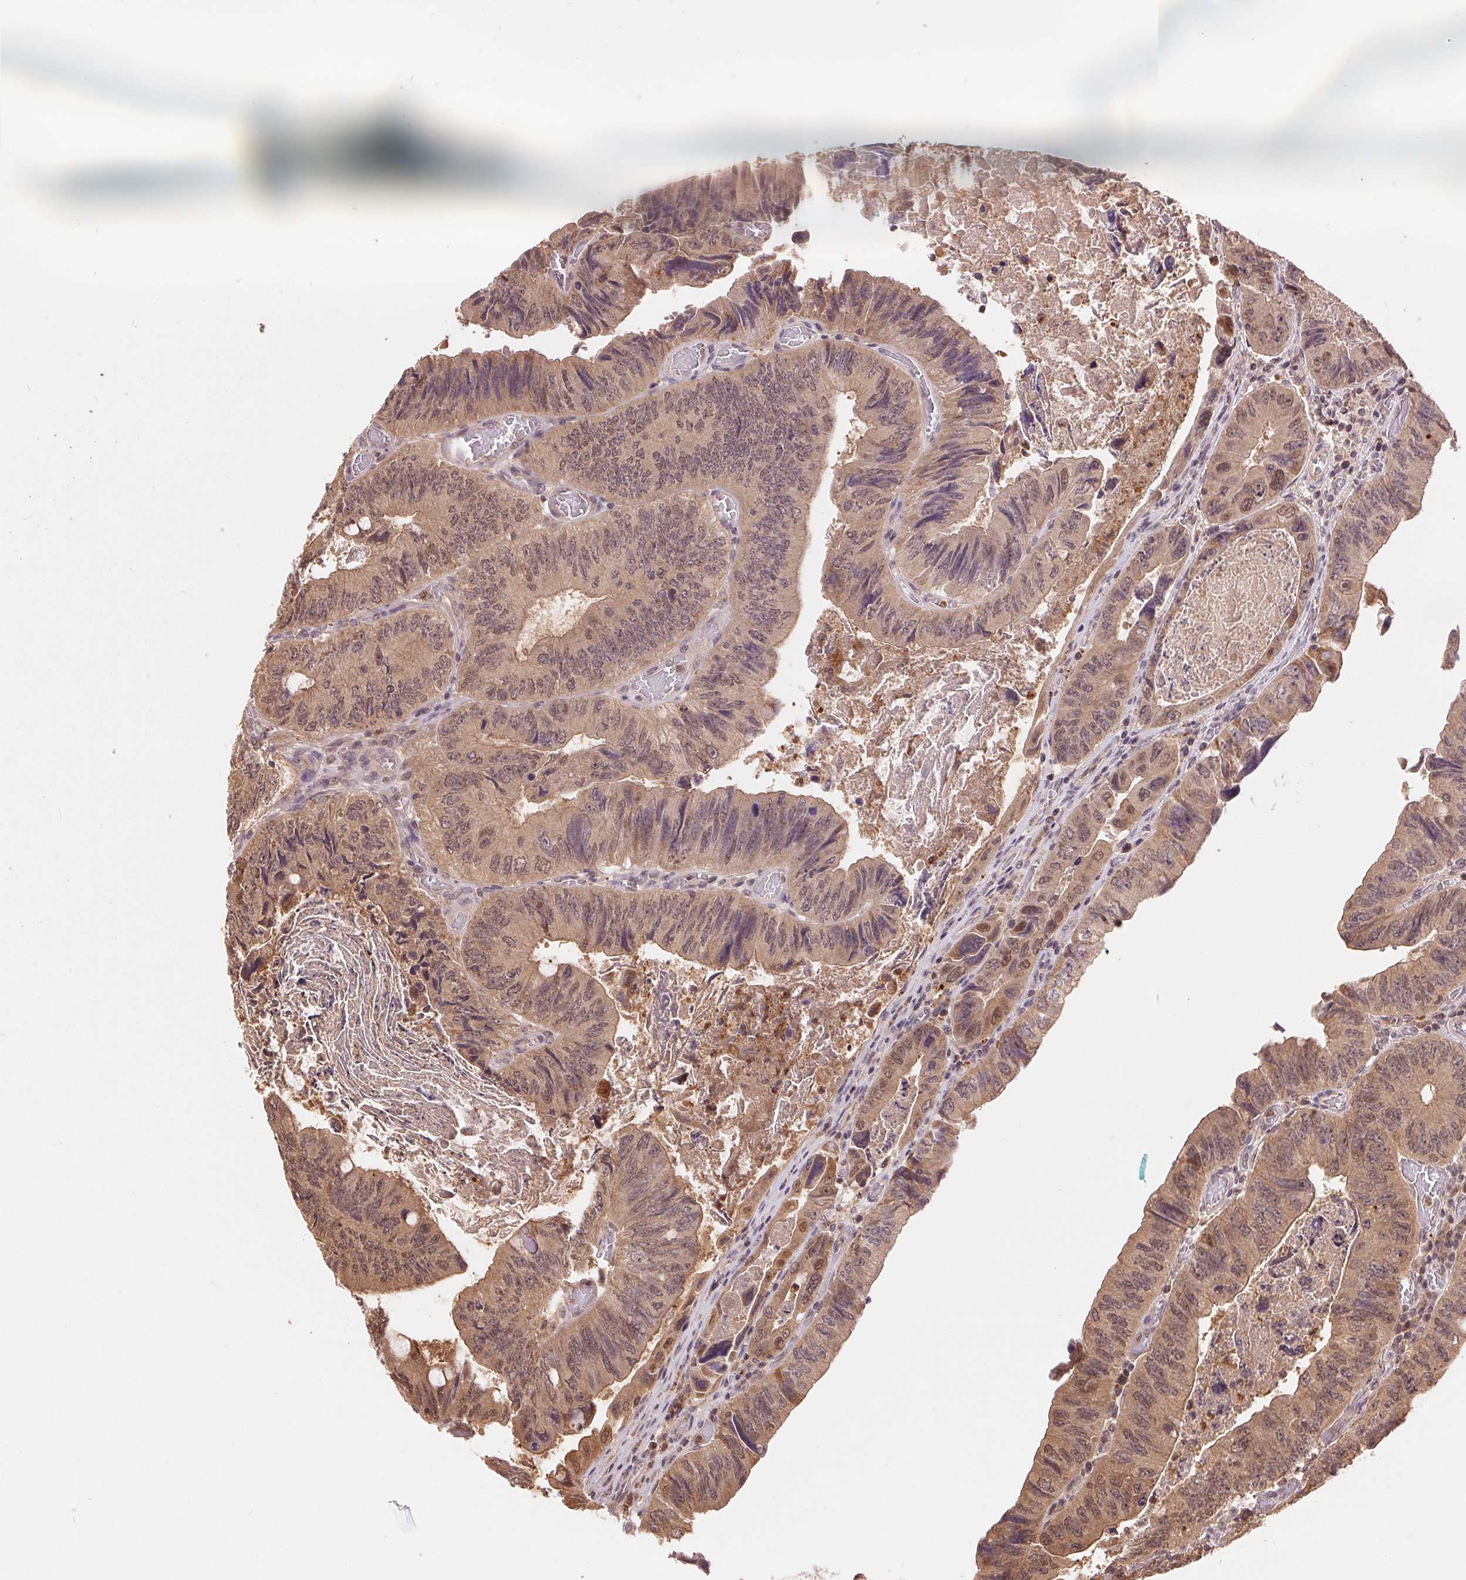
{"staining": {"intensity": "moderate", "quantity": ">75%", "location": "cytoplasmic/membranous,nuclear"}, "tissue": "colorectal cancer", "cell_type": "Tumor cells", "image_type": "cancer", "snomed": [{"axis": "morphology", "description": "Adenocarcinoma, NOS"}, {"axis": "topography", "description": "Colon"}], "caption": "Human colorectal cancer stained with a brown dye displays moderate cytoplasmic/membranous and nuclear positive positivity in approximately >75% of tumor cells.", "gene": "TMEM273", "patient": {"sex": "female", "age": 84}}